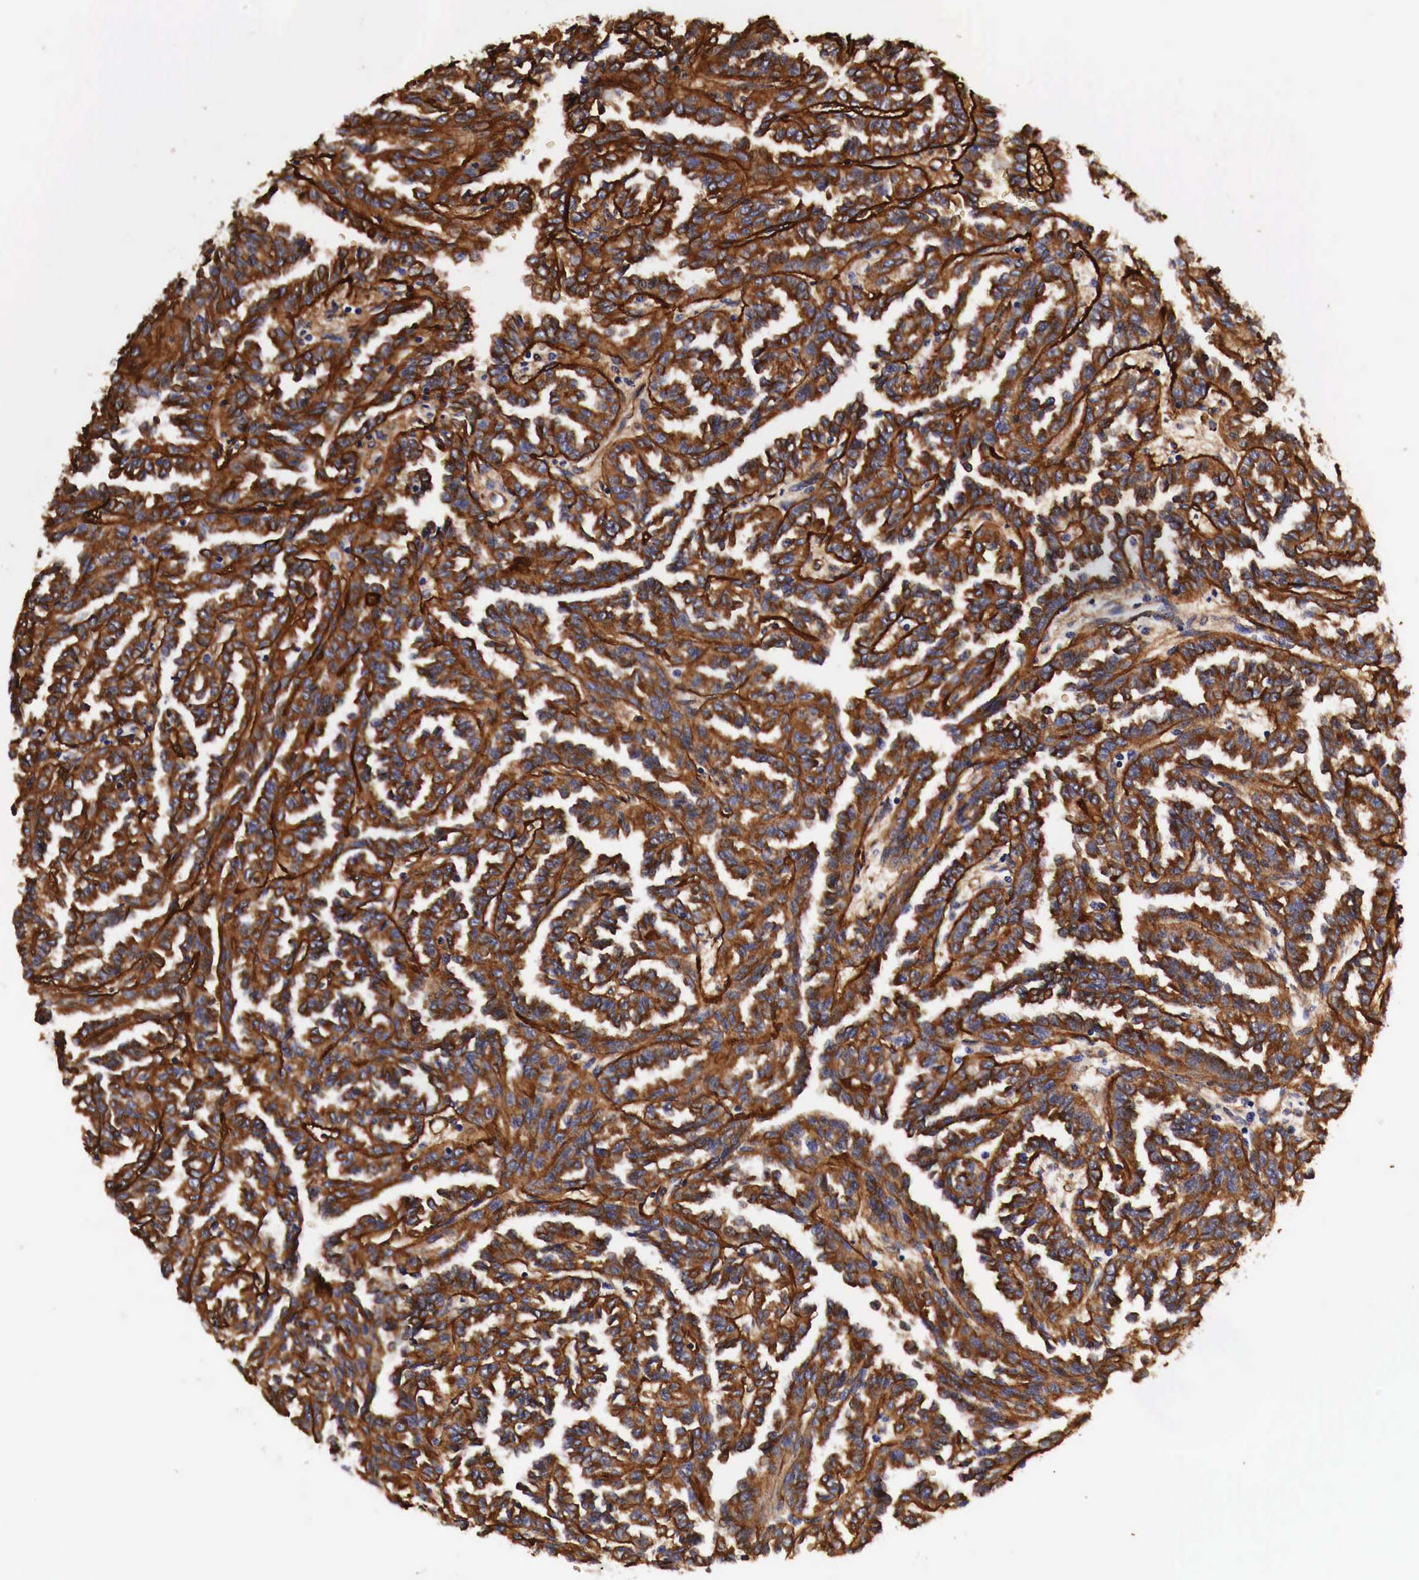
{"staining": {"intensity": "strong", "quantity": ">75%", "location": "cytoplasmic/membranous"}, "tissue": "renal cancer", "cell_type": "Tumor cells", "image_type": "cancer", "snomed": [{"axis": "morphology", "description": "Inflammation, NOS"}, {"axis": "morphology", "description": "Adenocarcinoma, NOS"}, {"axis": "topography", "description": "Kidney"}], "caption": "Immunohistochemical staining of adenocarcinoma (renal) reveals high levels of strong cytoplasmic/membranous positivity in approximately >75% of tumor cells.", "gene": "LAMB2", "patient": {"sex": "male", "age": 68}}